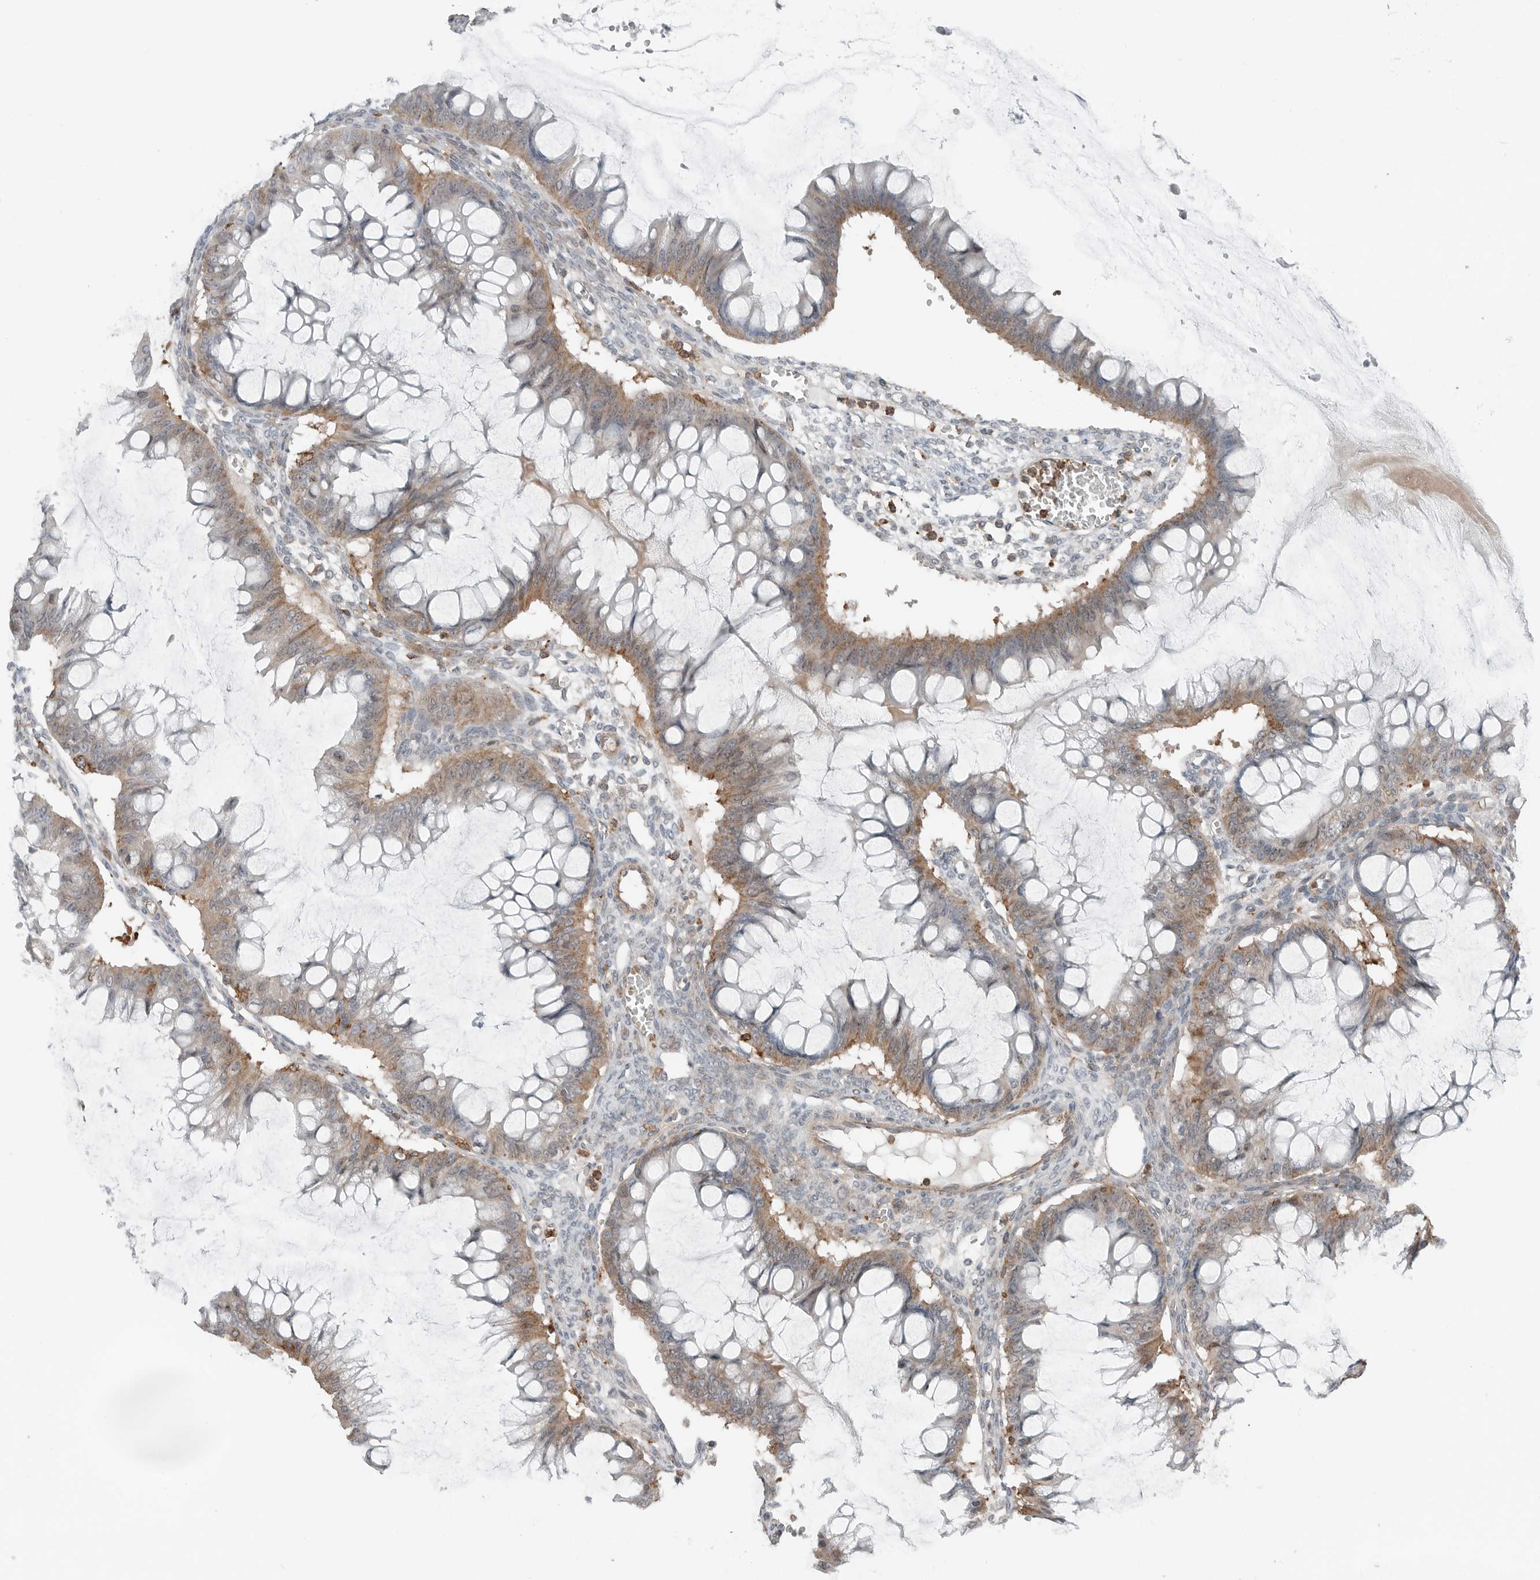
{"staining": {"intensity": "moderate", "quantity": ">75%", "location": "cytoplasmic/membranous"}, "tissue": "ovarian cancer", "cell_type": "Tumor cells", "image_type": "cancer", "snomed": [{"axis": "morphology", "description": "Cystadenocarcinoma, mucinous, NOS"}, {"axis": "topography", "description": "Ovary"}], "caption": "Immunohistochemistry photomicrograph of human ovarian cancer stained for a protein (brown), which reveals medium levels of moderate cytoplasmic/membranous staining in about >75% of tumor cells.", "gene": "LEFTY2", "patient": {"sex": "female", "age": 73}}